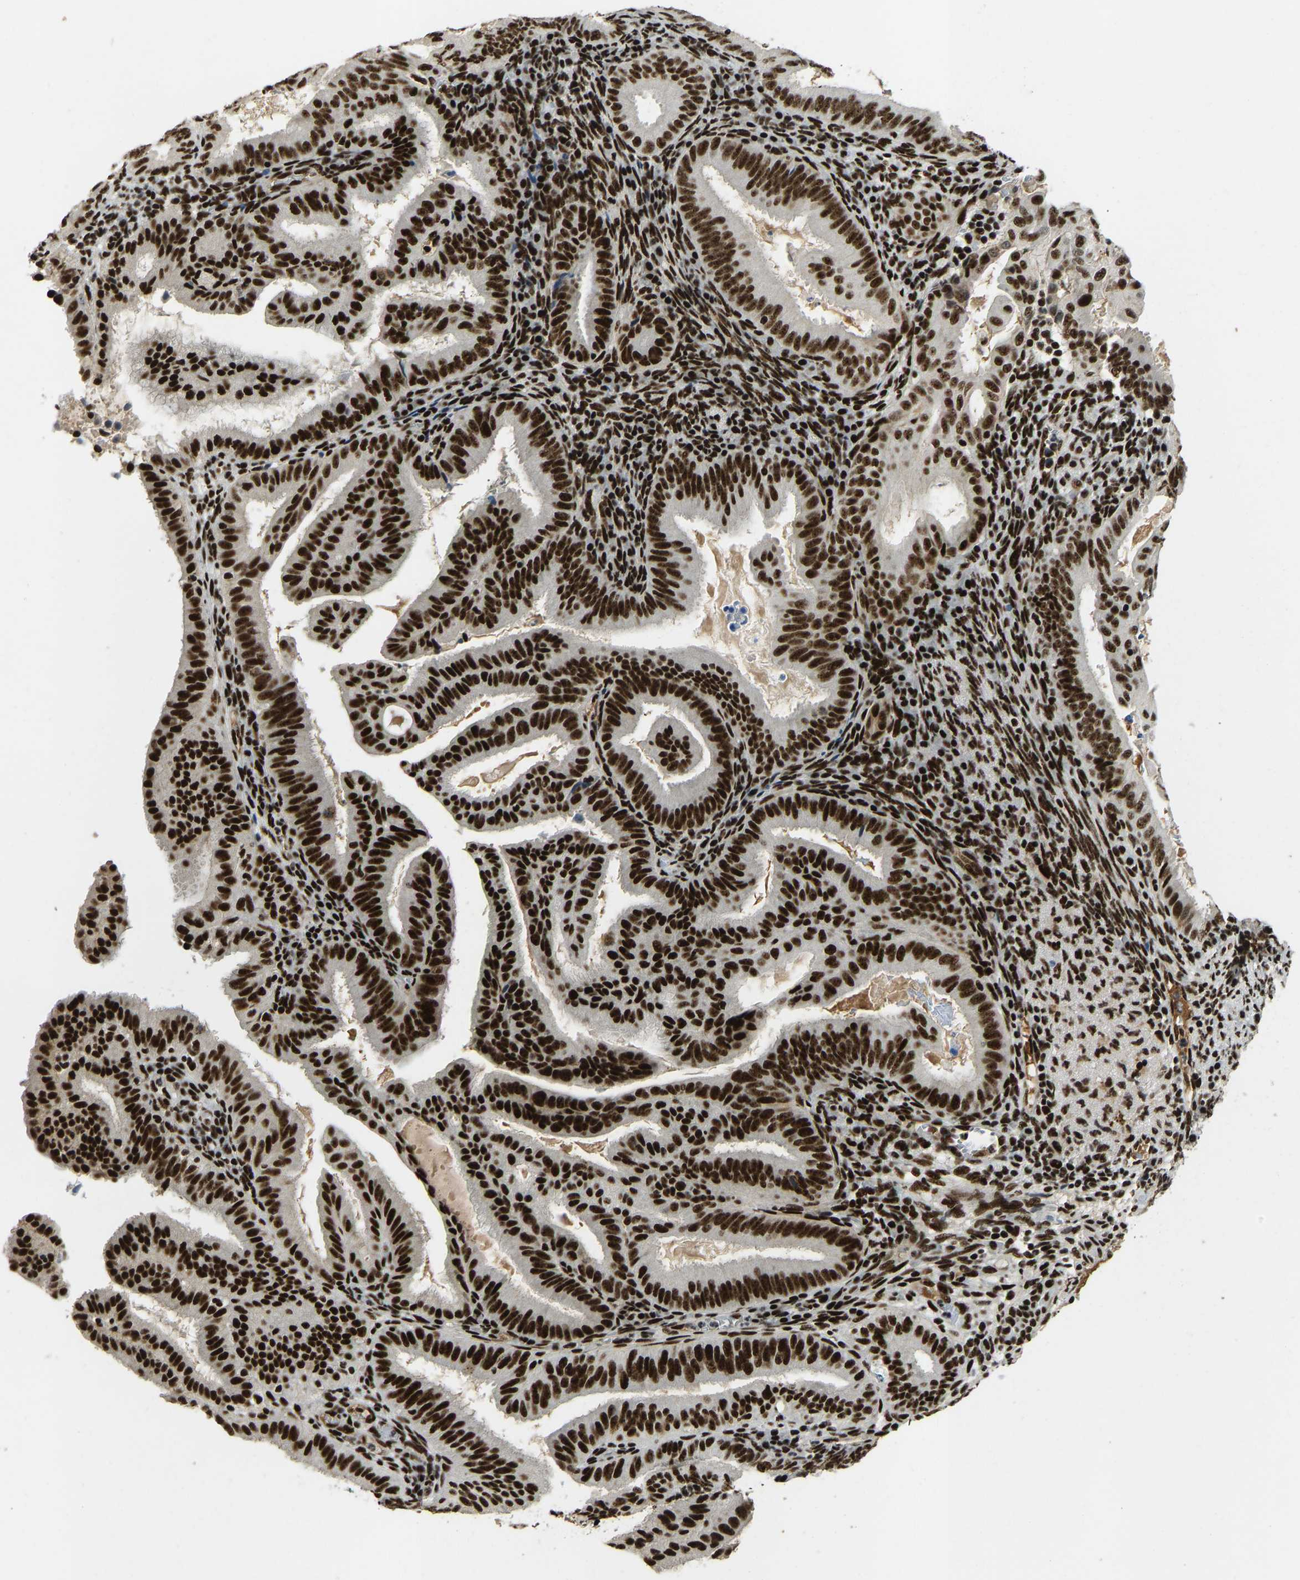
{"staining": {"intensity": "strong", "quantity": ">75%", "location": "nuclear"}, "tissue": "endometrial cancer", "cell_type": "Tumor cells", "image_type": "cancer", "snomed": [{"axis": "morphology", "description": "Adenocarcinoma, NOS"}, {"axis": "topography", "description": "Endometrium"}], "caption": "Brown immunohistochemical staining in endometrial adenocarcinoma shows strong nuclear staining in approximately >75% of tumor cells.", "gene": "FOXK1", "patient": {"sex": "female", "age": 58}}